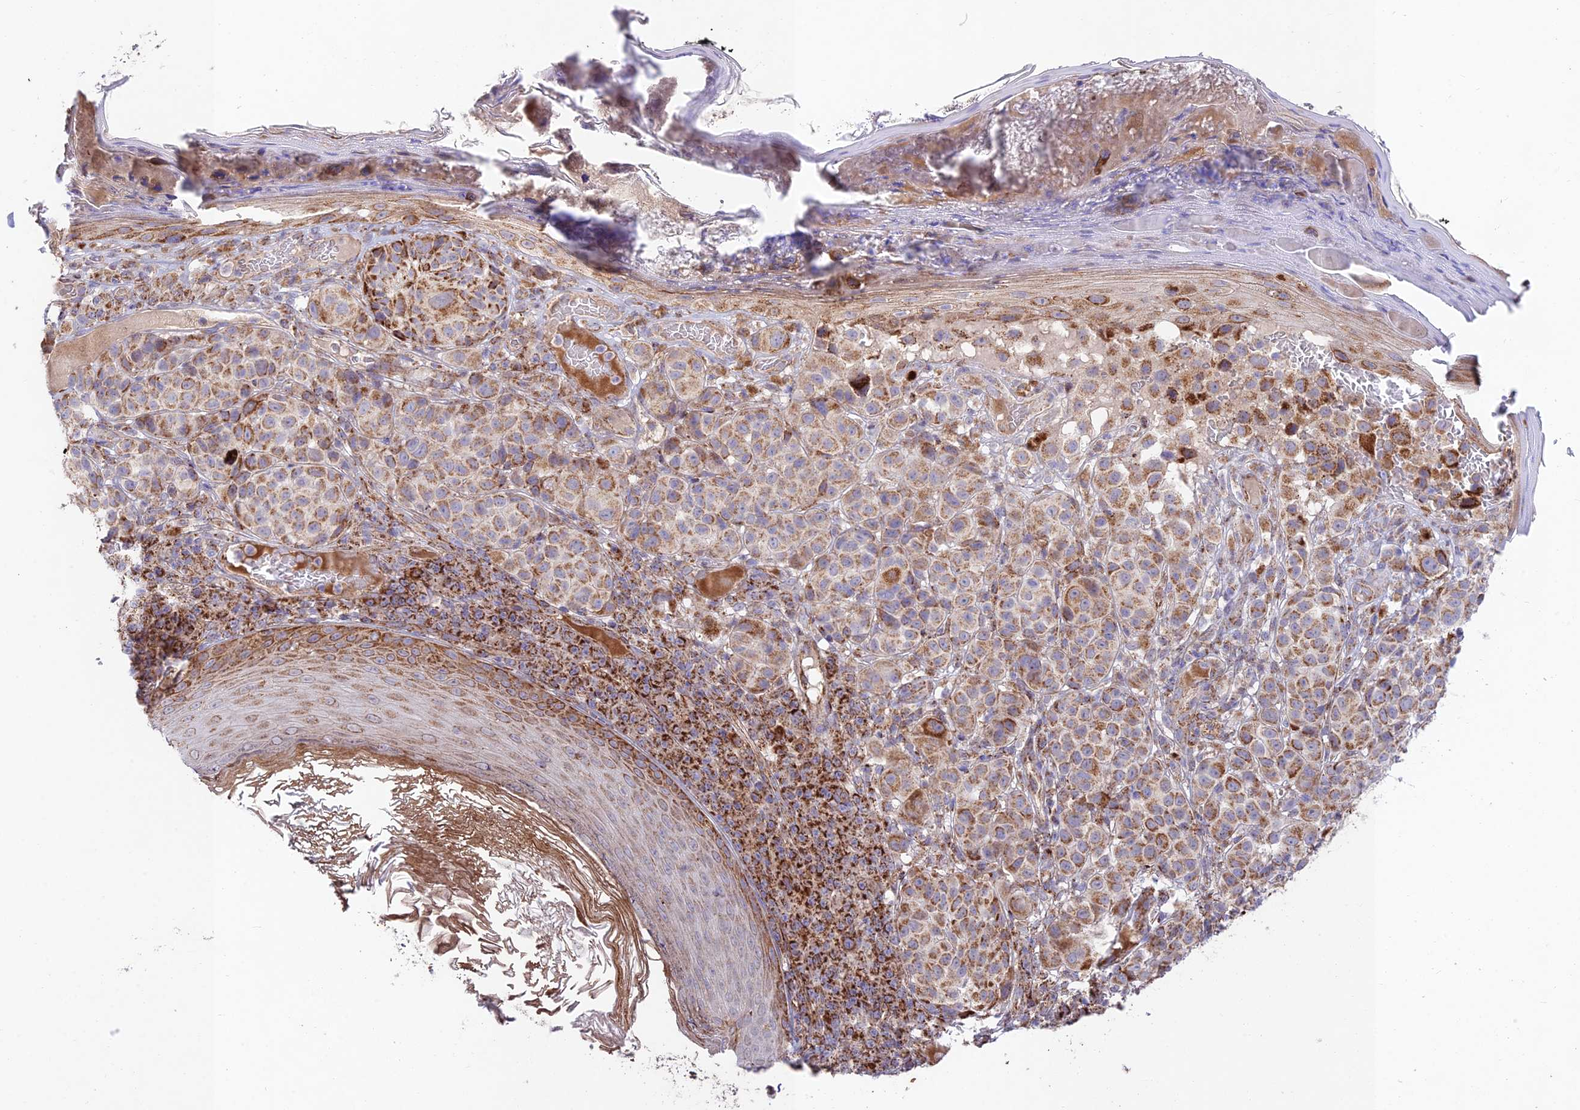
{"staining": {"intensity": "strong", "quantity": "25%-75%", "location": "cytoplasmic/membranous"}, "tissue": "melanoma", "cell_type": "Tumor cells", "image_type": "cancer", "snomed": [{"axis": "morphology", "description": "Malignant melanoma, NOS"}, {"axis": "topography", "description": "Skin"}], "caption": "A micrograph showing strong cytoplasmic/membranous positivity in about 25%-75% of tumor cells in melanoma, as visualized by brown immunohistochemical staining.", "gene": "KHDC3L", "patient": {"sex": "male", "age": 38}}